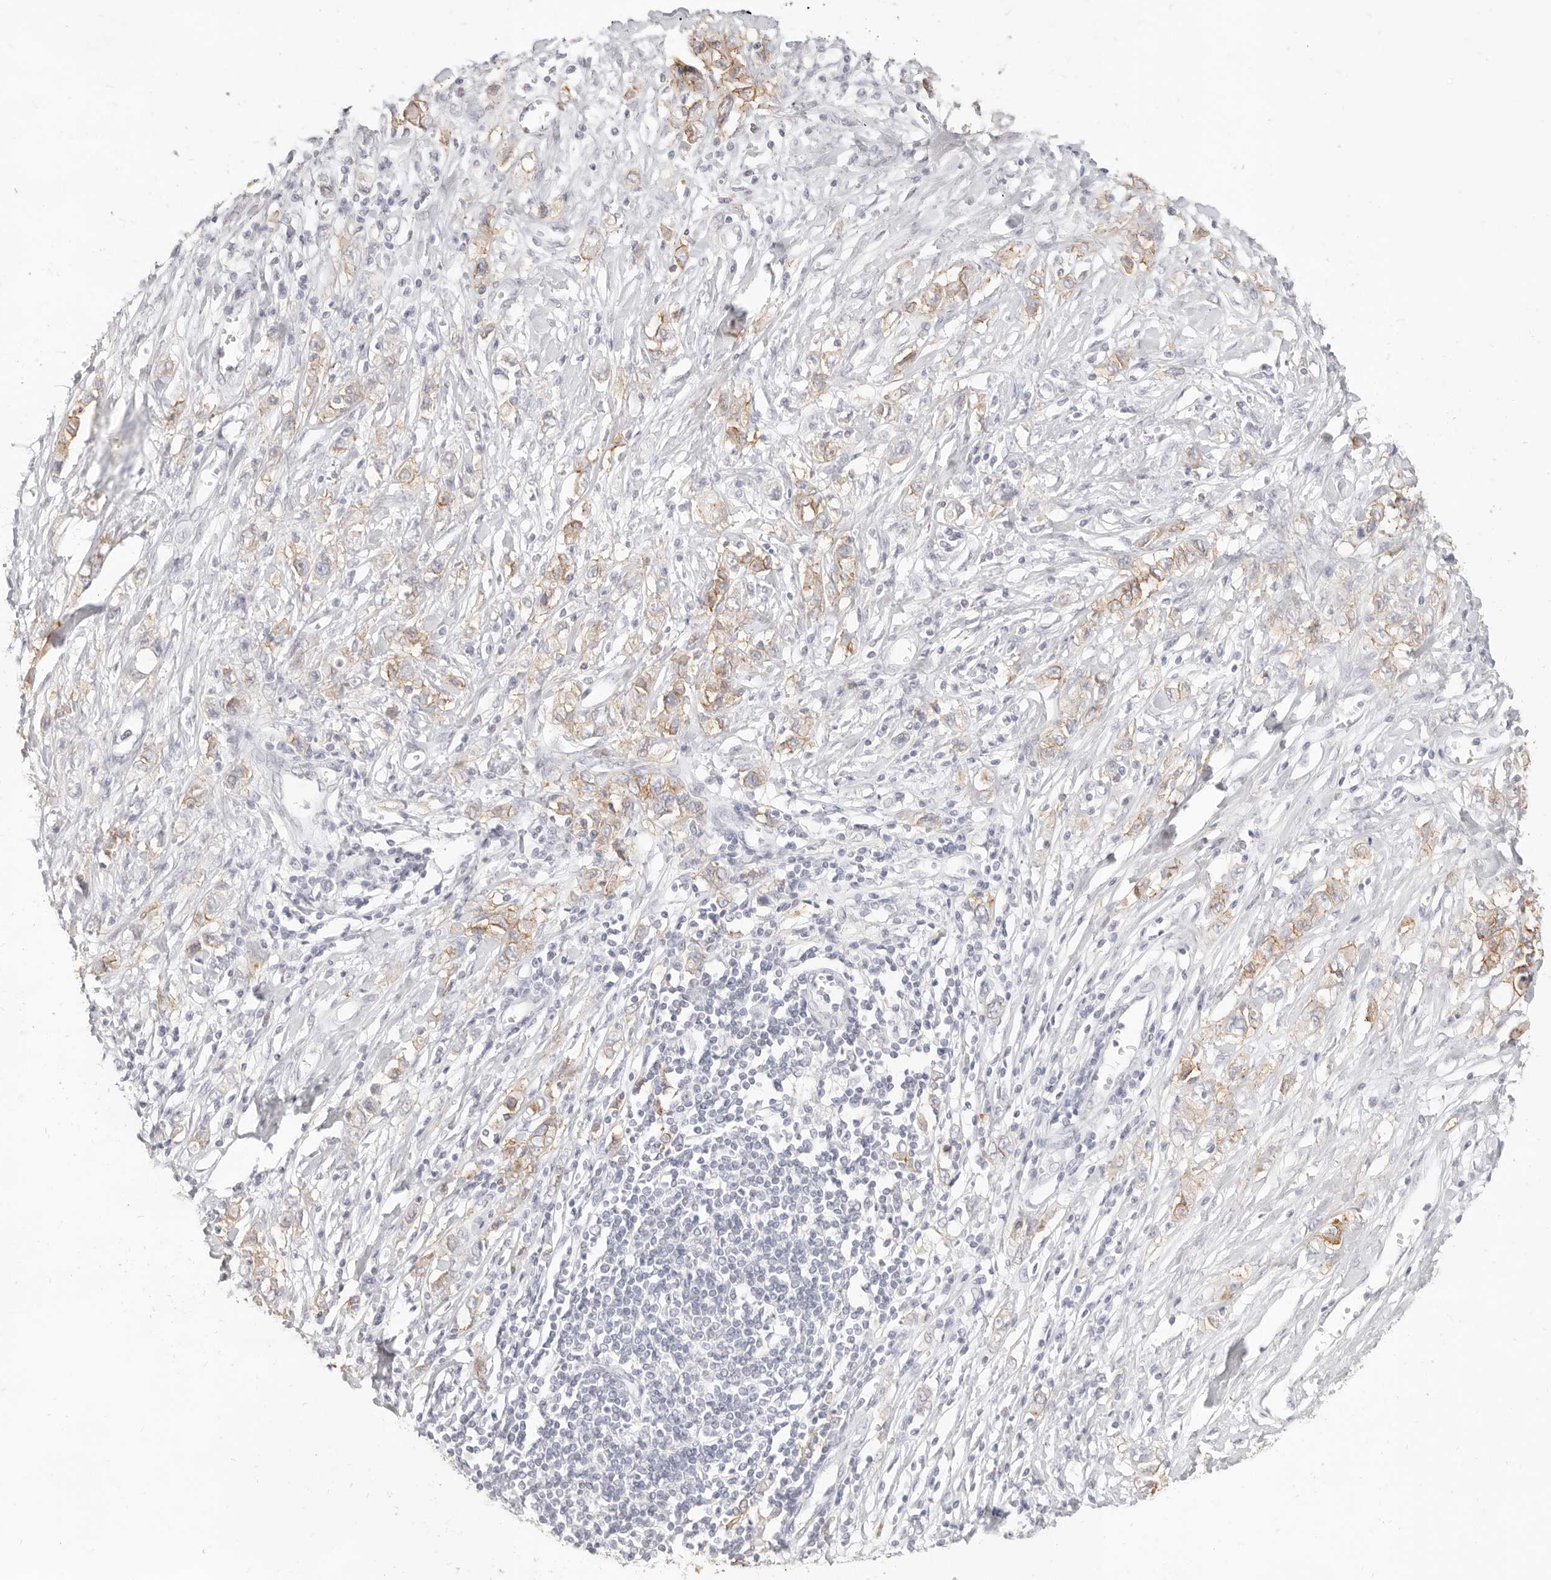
{"staining": {"intensity": "moderate", "quantity": "25%-75%", "location": "cytoplasmic/membranous"}, "tissue": "stomach cancer", "cell_type": "Tumor cells", "image_type": "cancer", "snomed": [{"axis": "morphology", "description": "Adenocarcinoma, NOS"}, {"axis": "topography", "description": "Stomach"}], "caption": "Brown immunohistochemical staining in human stomach adenocarcinoma reveals moderate cytoplasmic/membranous positivity in about 25%-75% of tumor cells.", "gene": "EPCAM", "patient": {"sex": "female", "age": 76}}